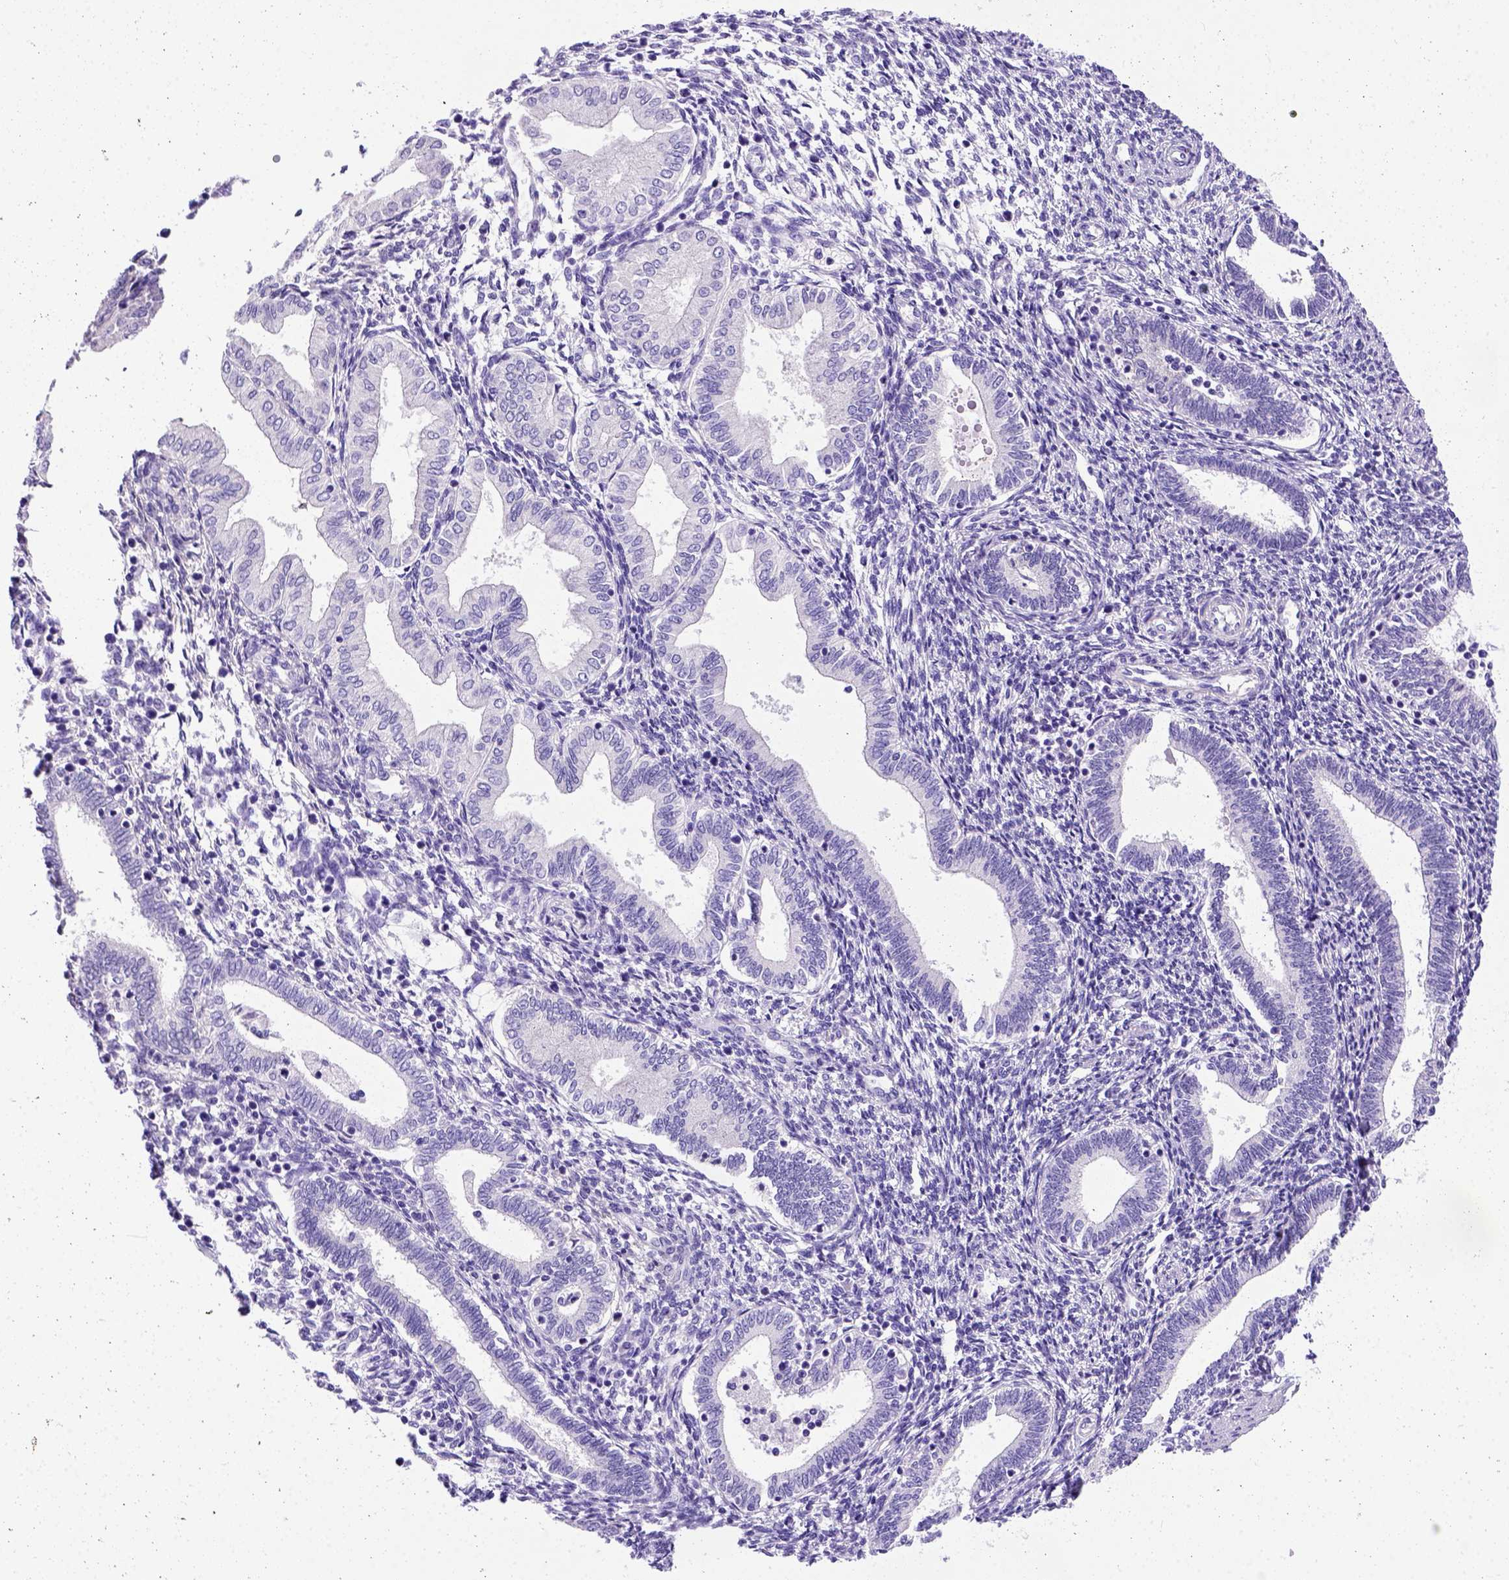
{"staining": {"intensity": "negative", "quantity": "none", "location": "none"}, "tissue": "endometrium", "cell_type": "Cells in endometrial stroma", "image_type": "normal", "snomed": [{"axis": "morphology", "description": "Normal tissue, NOS"}, {"axis": "topography", "description": "Endometrium"}], "caption": "Endometrium was stained to show a protein in brown. There is no significant expression in cells in endometrial stroma. (Brightfield microscopy of DAB IHC at high magnification).", "gene": "PTGES", "patient": {"sex": "female", "age": 42}}